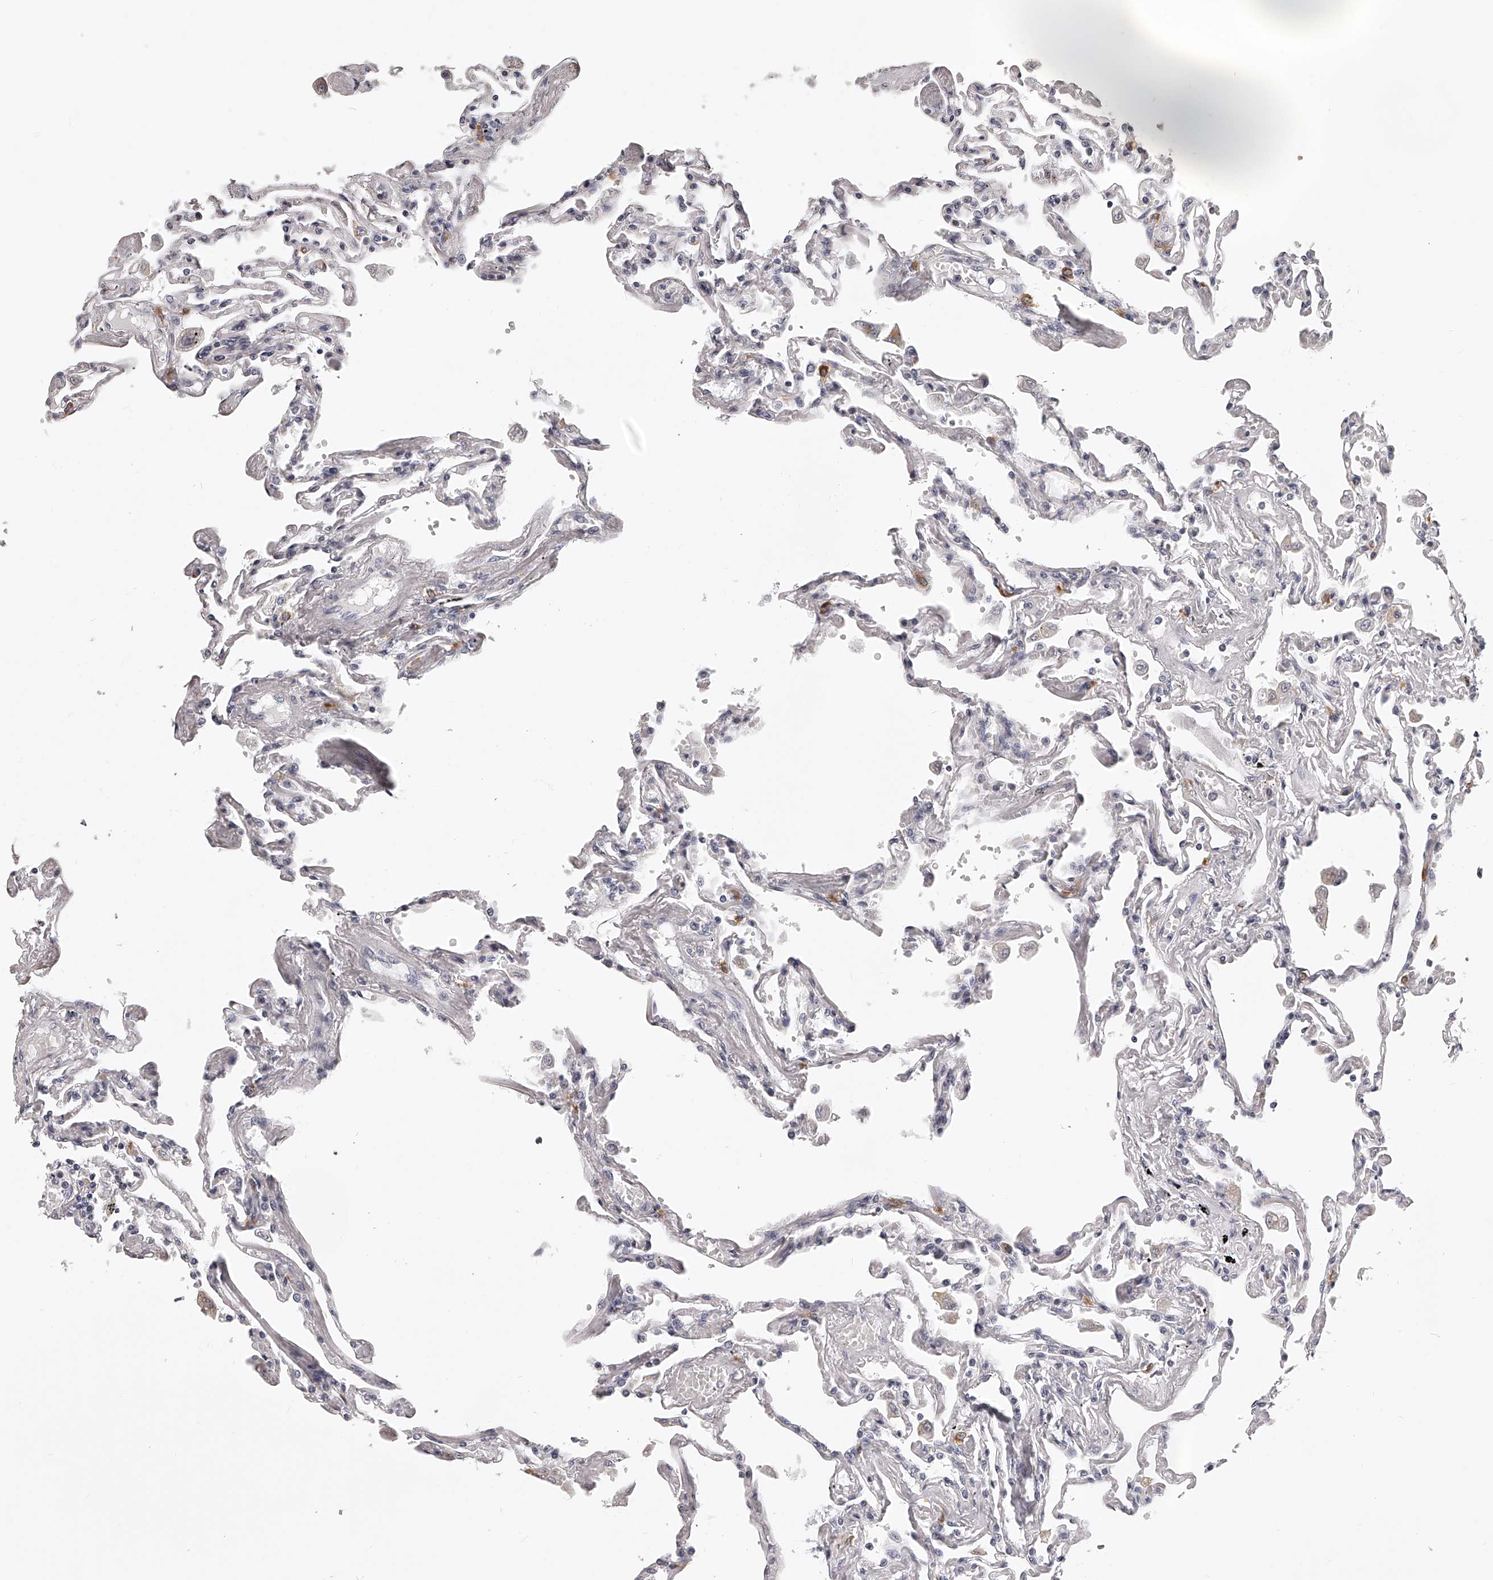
{"staining": {"intensity": "negative", "quantity": "none", "location": "none"}, "tissue": "lung", "cell_type": "Alveolar cells", "image_type": "normal", "snomed": [{"axis": "morphology", "description": "Normal tissue, NOS"}, {"axis": "topography", "description": "Lung"}], "caption": "This is an immunohistochemistry micrograph of benign human lung. There is no expression in alveolar cells.", "gene": "DMRT1", "patient": {"sex": "female", "age": 67}}